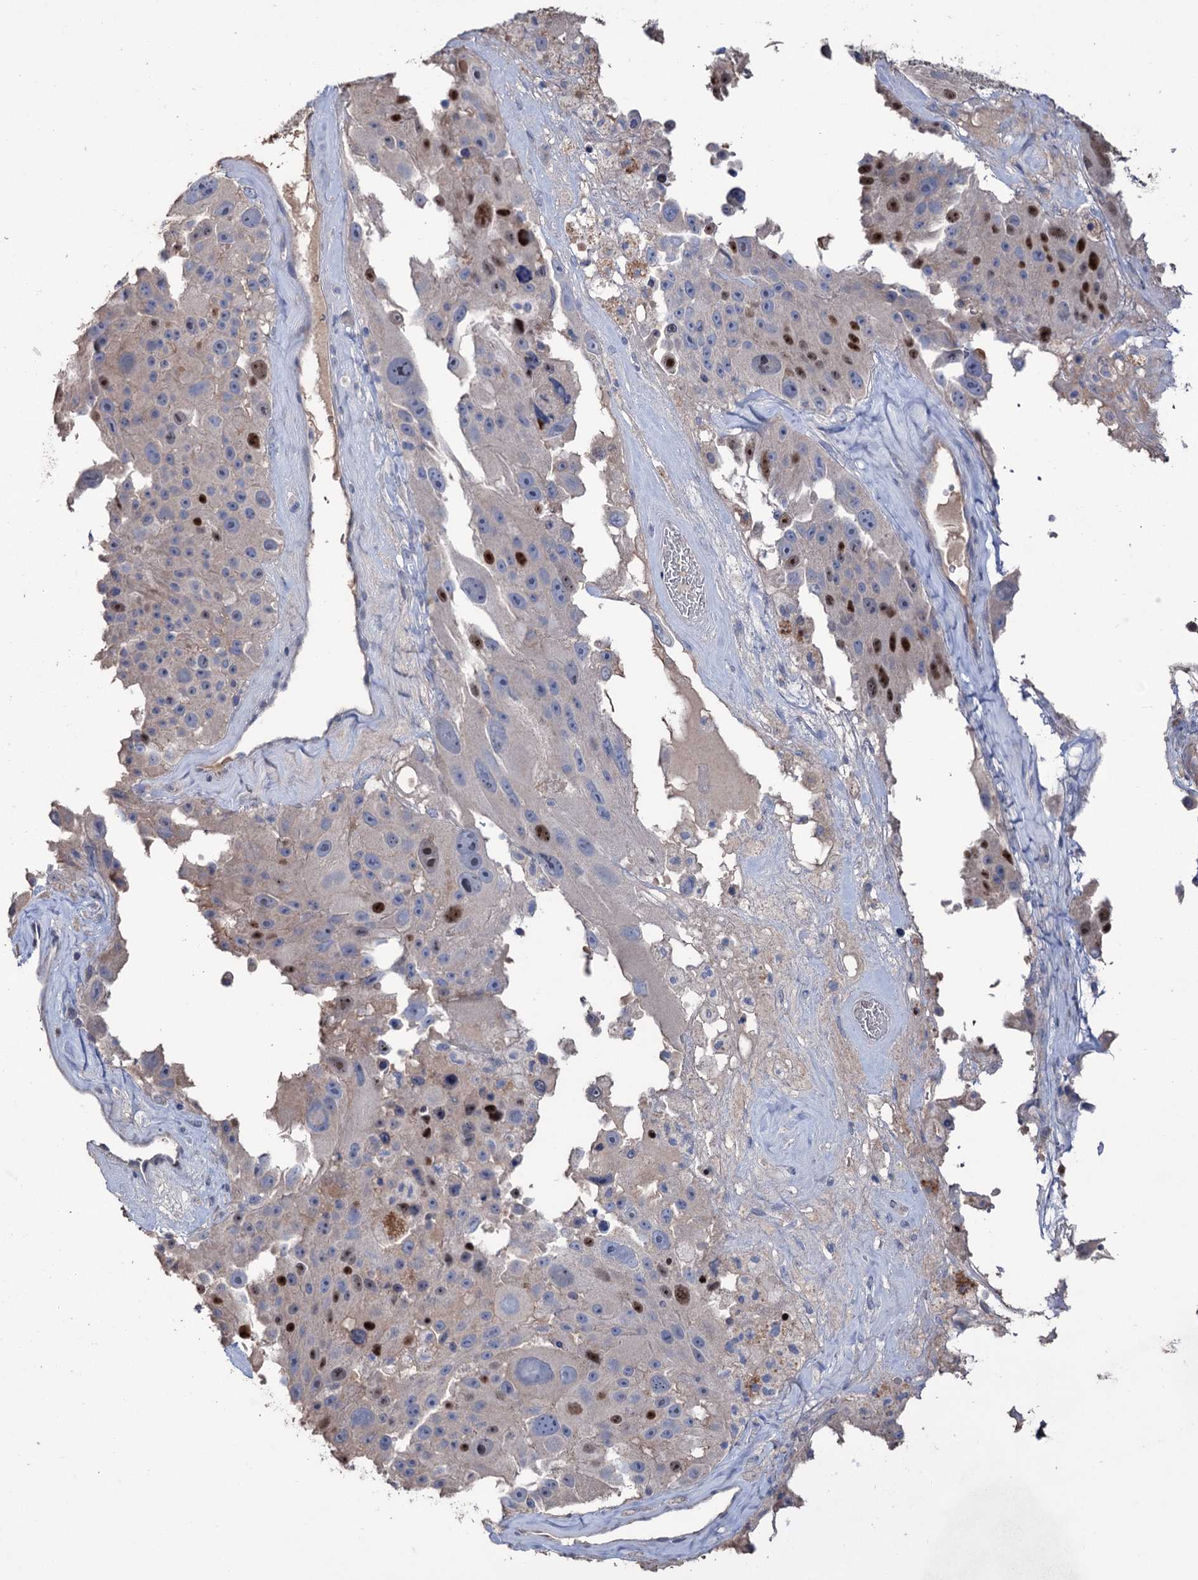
{"staining": {"intensity": "strong", "quantity": "<25%", "location": "nuclear"}, "tissue": "melanoma", "cell_type": "Tumor cells", "image_type": "cancer", "snomed": [{"axis": "morphology", "description": "Malignant melanoma, Metastatic site"}, {"axis": "topography", "description": "Lymph node"}], "caption": "Strong nuclear expression for a protein is identified in about <25% of tumor cells of malignant melanoma (metastatic site) using IHC.", "gene": "EPB41L5", "patient": {"sex": "male", "age": 62}}